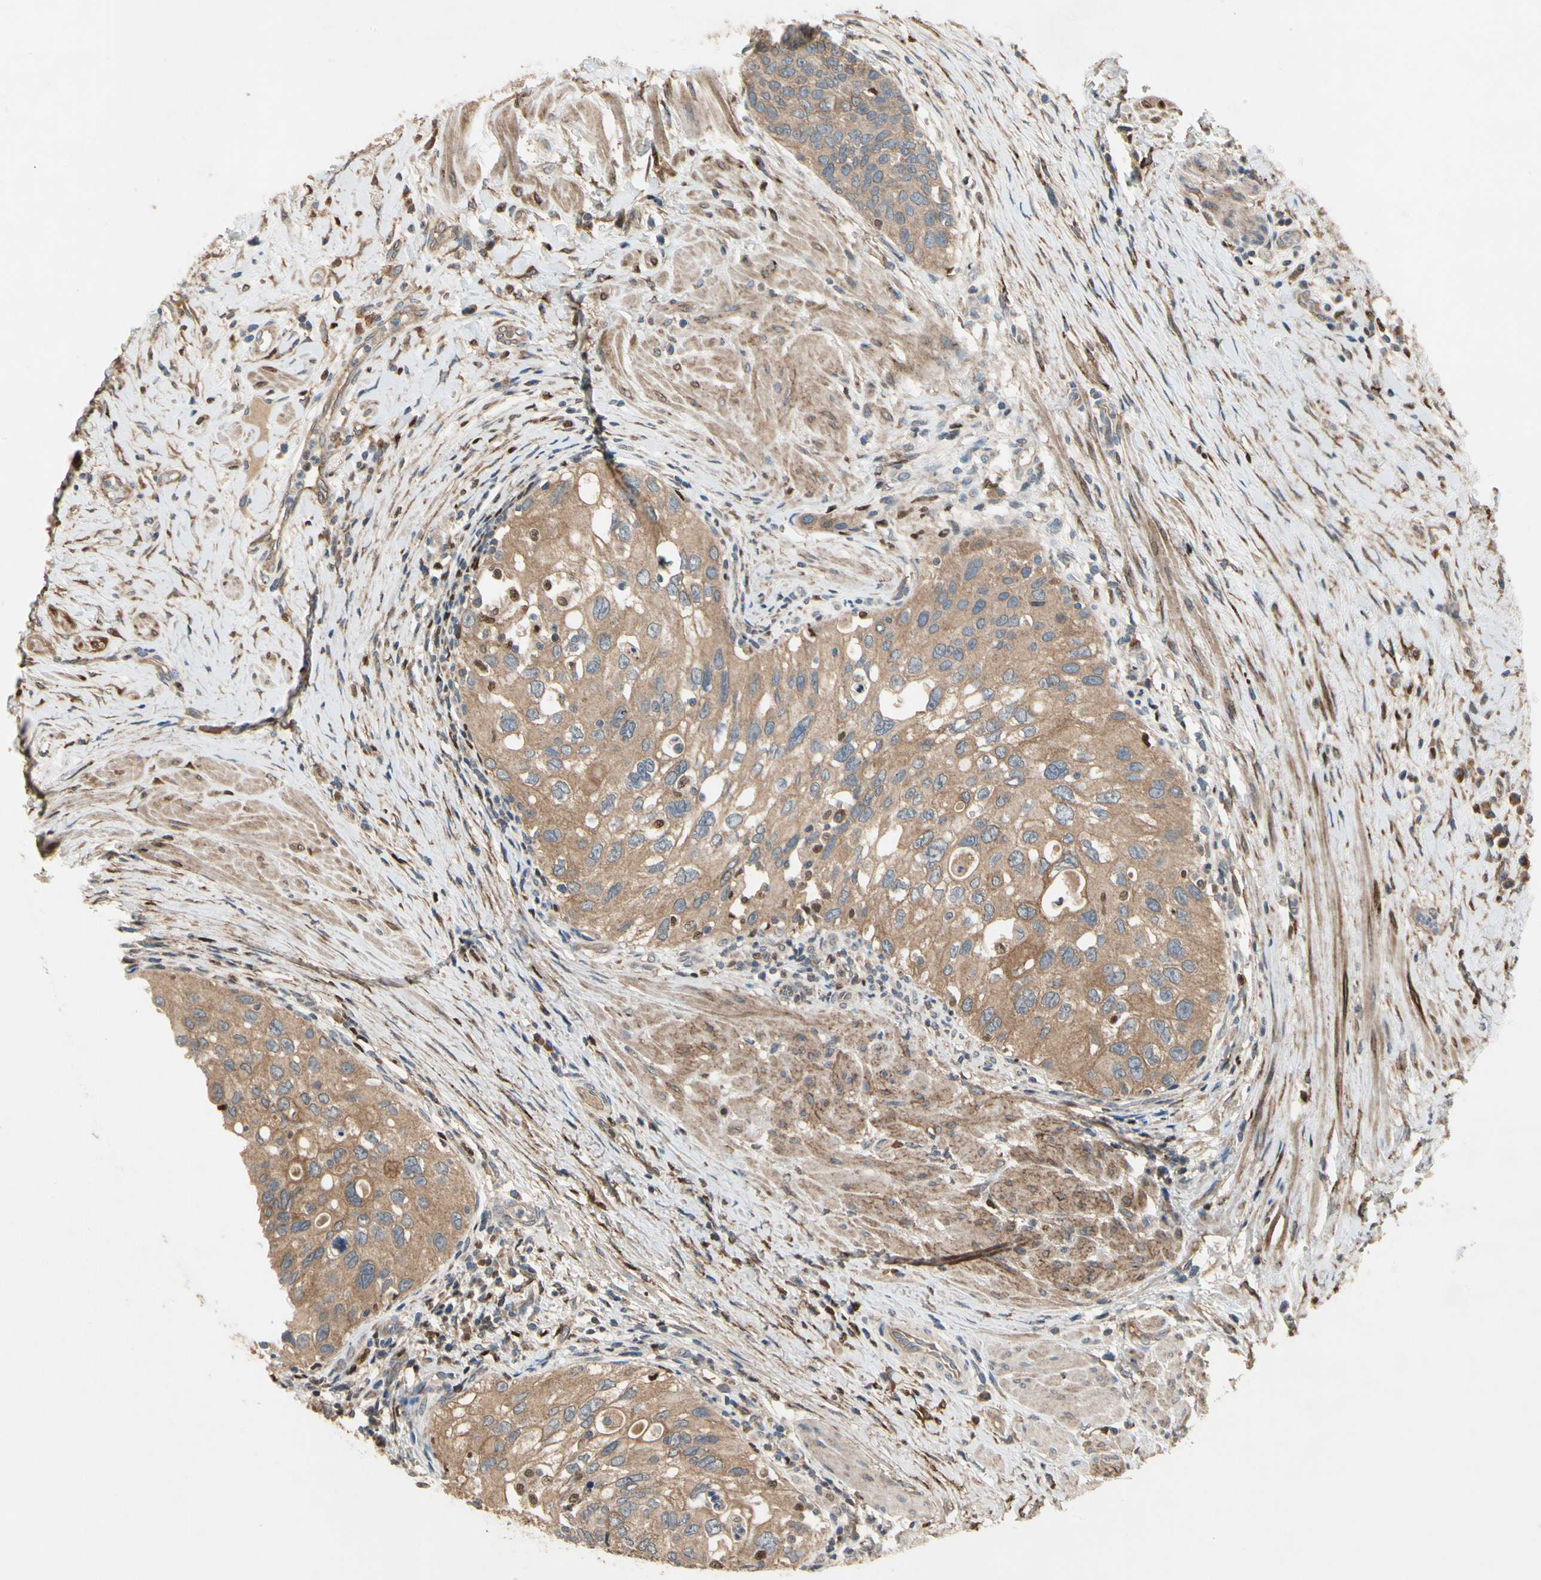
{"staining": {"intensity": "moderate", "quantity": ">75%", "location": "cytoplasmic/membranous"}, "tissue": "urothelial cancer", "cell_type": "Tumor cells", "image_type": "cancer", "snomed": [{"axis": "morphology", "description": "Urothelial carcinoma, High grade"}, {"axis": "topography", "description": "Urinary bladder"}], "caption": "The image shows staining of urothelial cancer, revealing moderate cytoplasmic/membranous protein staining (brown color) within tumor cells. The staining was performed using DAB, with brown indicating positive protein expression. Nuclei are stained blue with hematoxylin.", "gene": "CGREF1", "patient": {"sex": "female", "age": 56}}